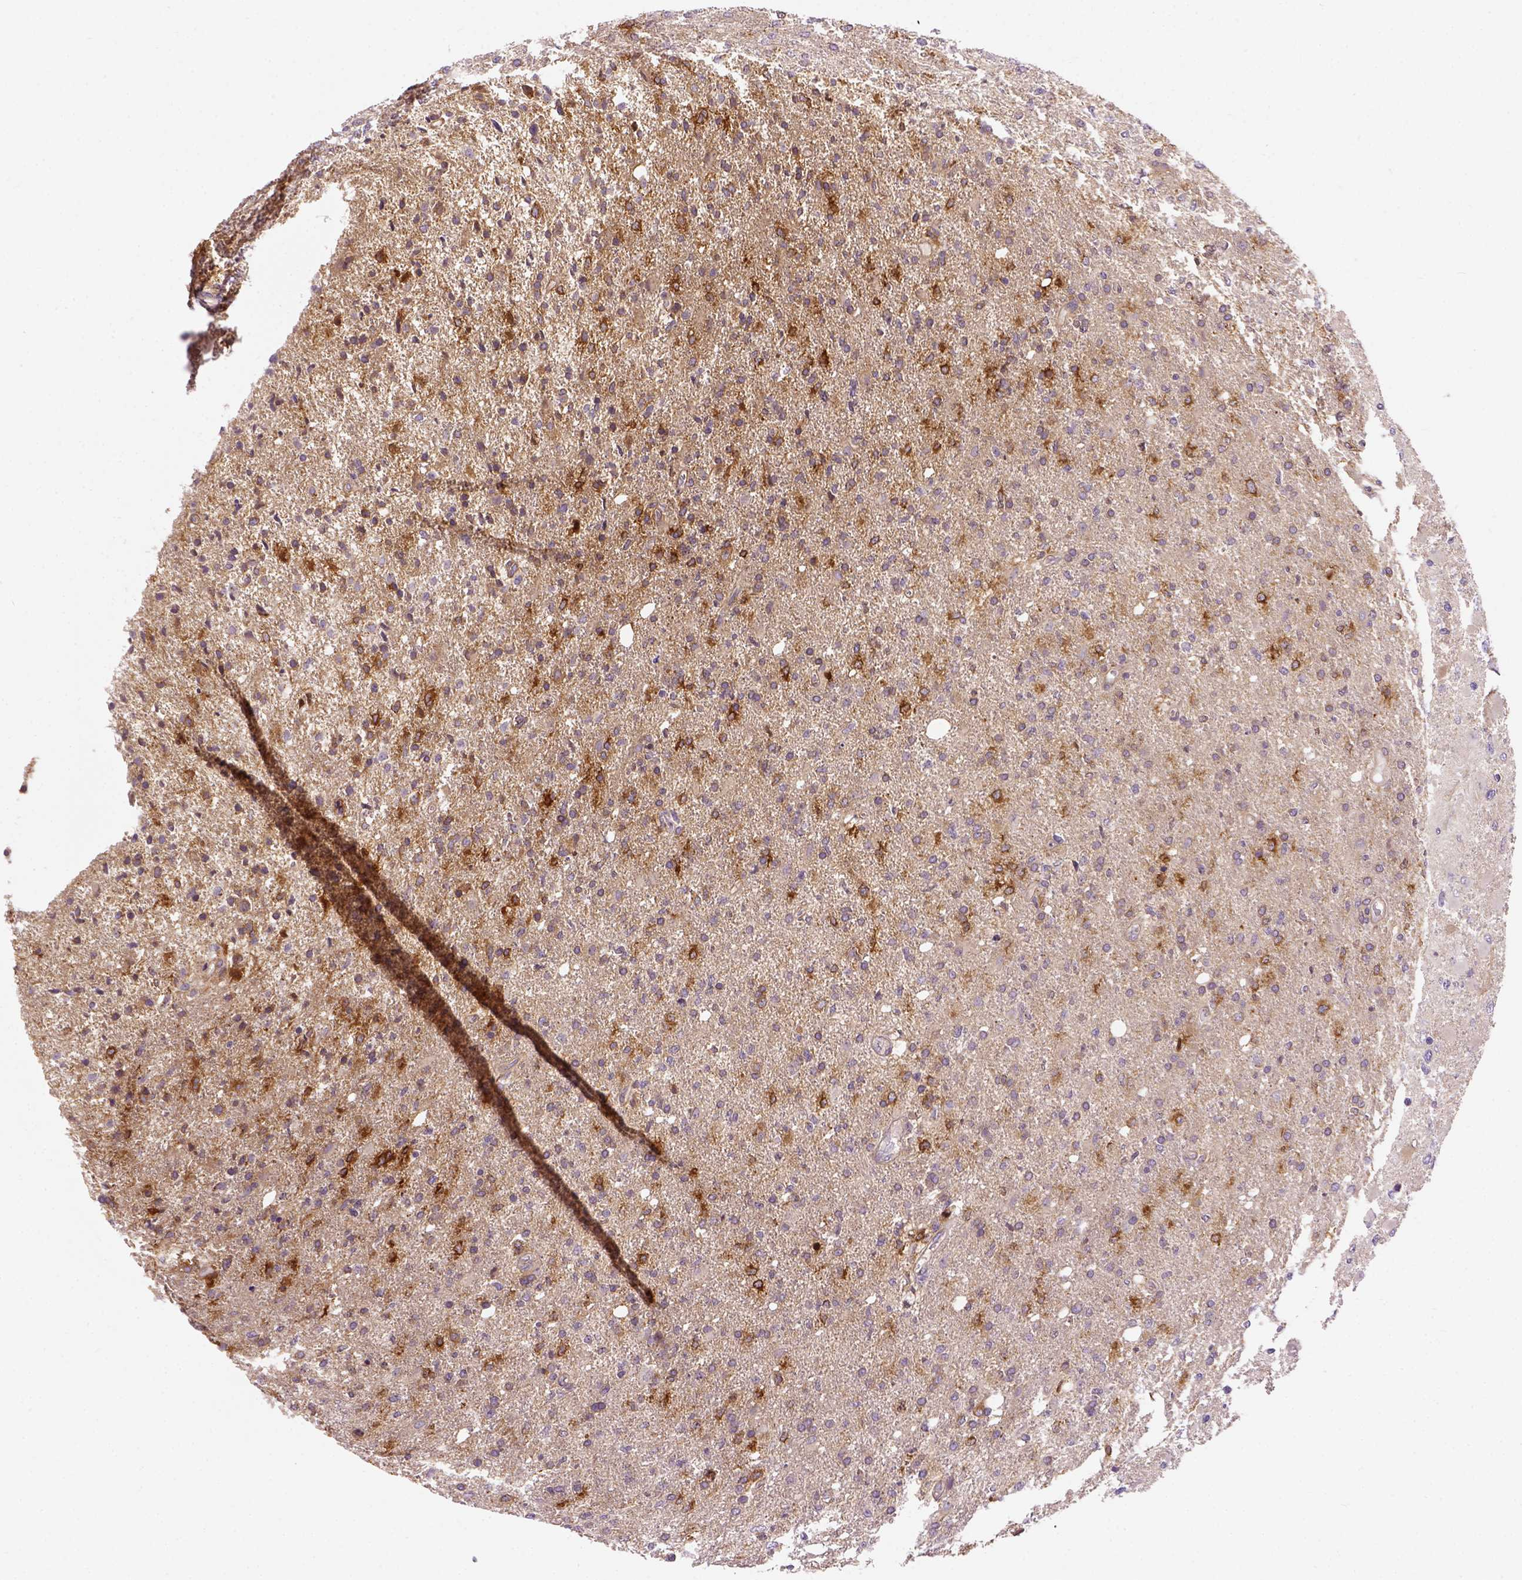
{"staining": {"intensity": "moderate", "quantity": "<25%", "location": "cytoplasmic/membranous"}, "tissue": "glioma", "cell_type": "Tumor cells", "image_type": "cancer", "snomed": [{"axis": "morphology", "description": "Glioma, malignant, High grade"}, {"axis": "topography", "description": "Cerebral cortex"}], "caption": "The histopathology image reveals a brown stain indicating the presence of a protein in the cytoplasmic/membranous of tumor cells in malignant high-grade glioma.", "gene": "KAZN", "patient": {"sex": "male", "age": 70}}